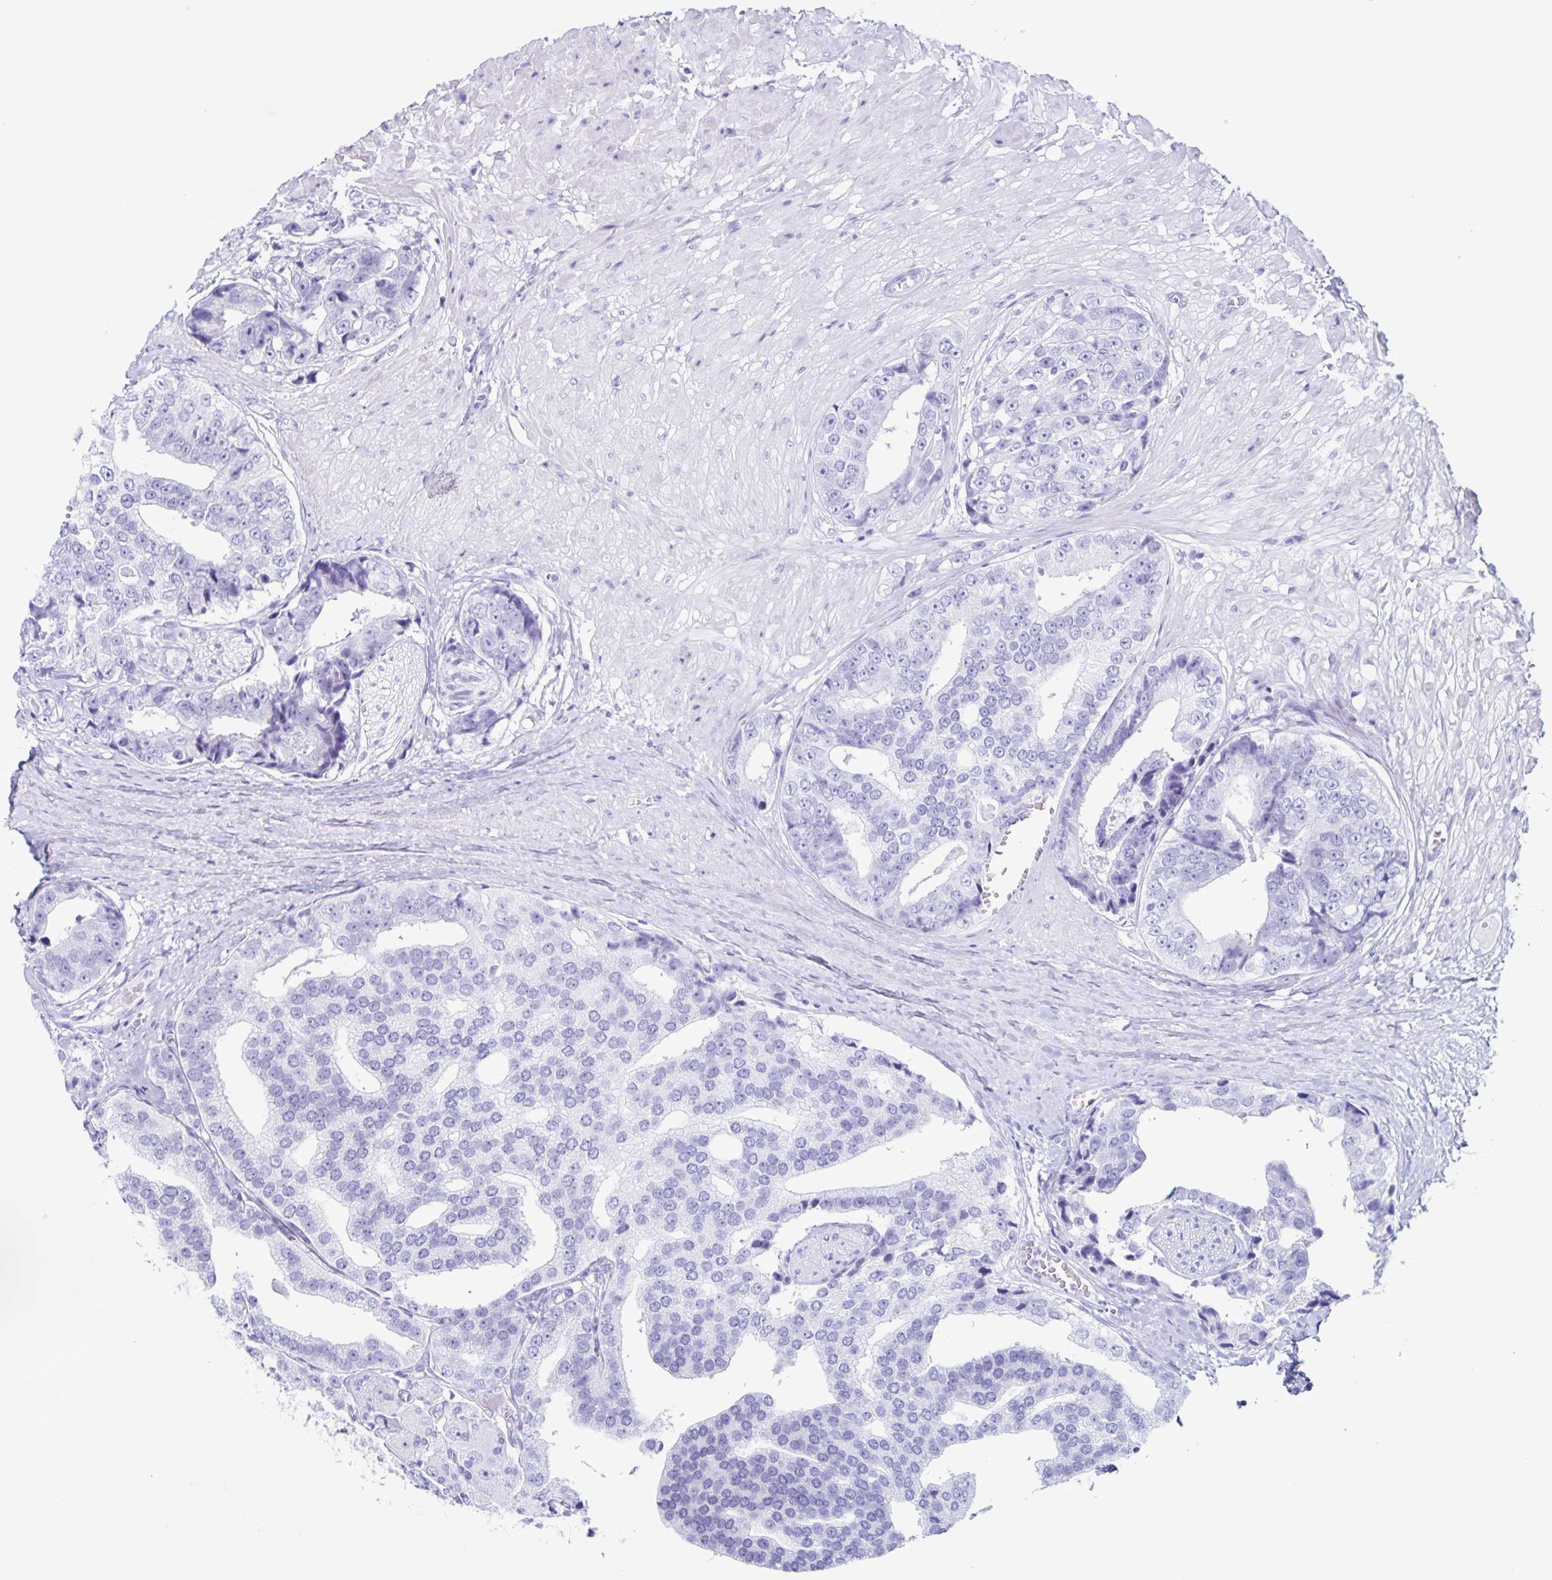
{"staining": {"intensity": "negative", "quantity": "none", "location": "none"}, "tissue": "prostate cancer", "cell_type": "Tumor cells", "image_type": "cancer", "snomed": [{"axis": "morphology", "description": "Adenocarcinoma, High grade"}, {"axis": "topography", "description": "Prostate"}], "caption": "An image of human prostate cancer (high-grade adenocarcinoma) is negative for staining in tumor cells.", "gene": "C12orf56", "patient": {"sex": "male", "age": 71}}